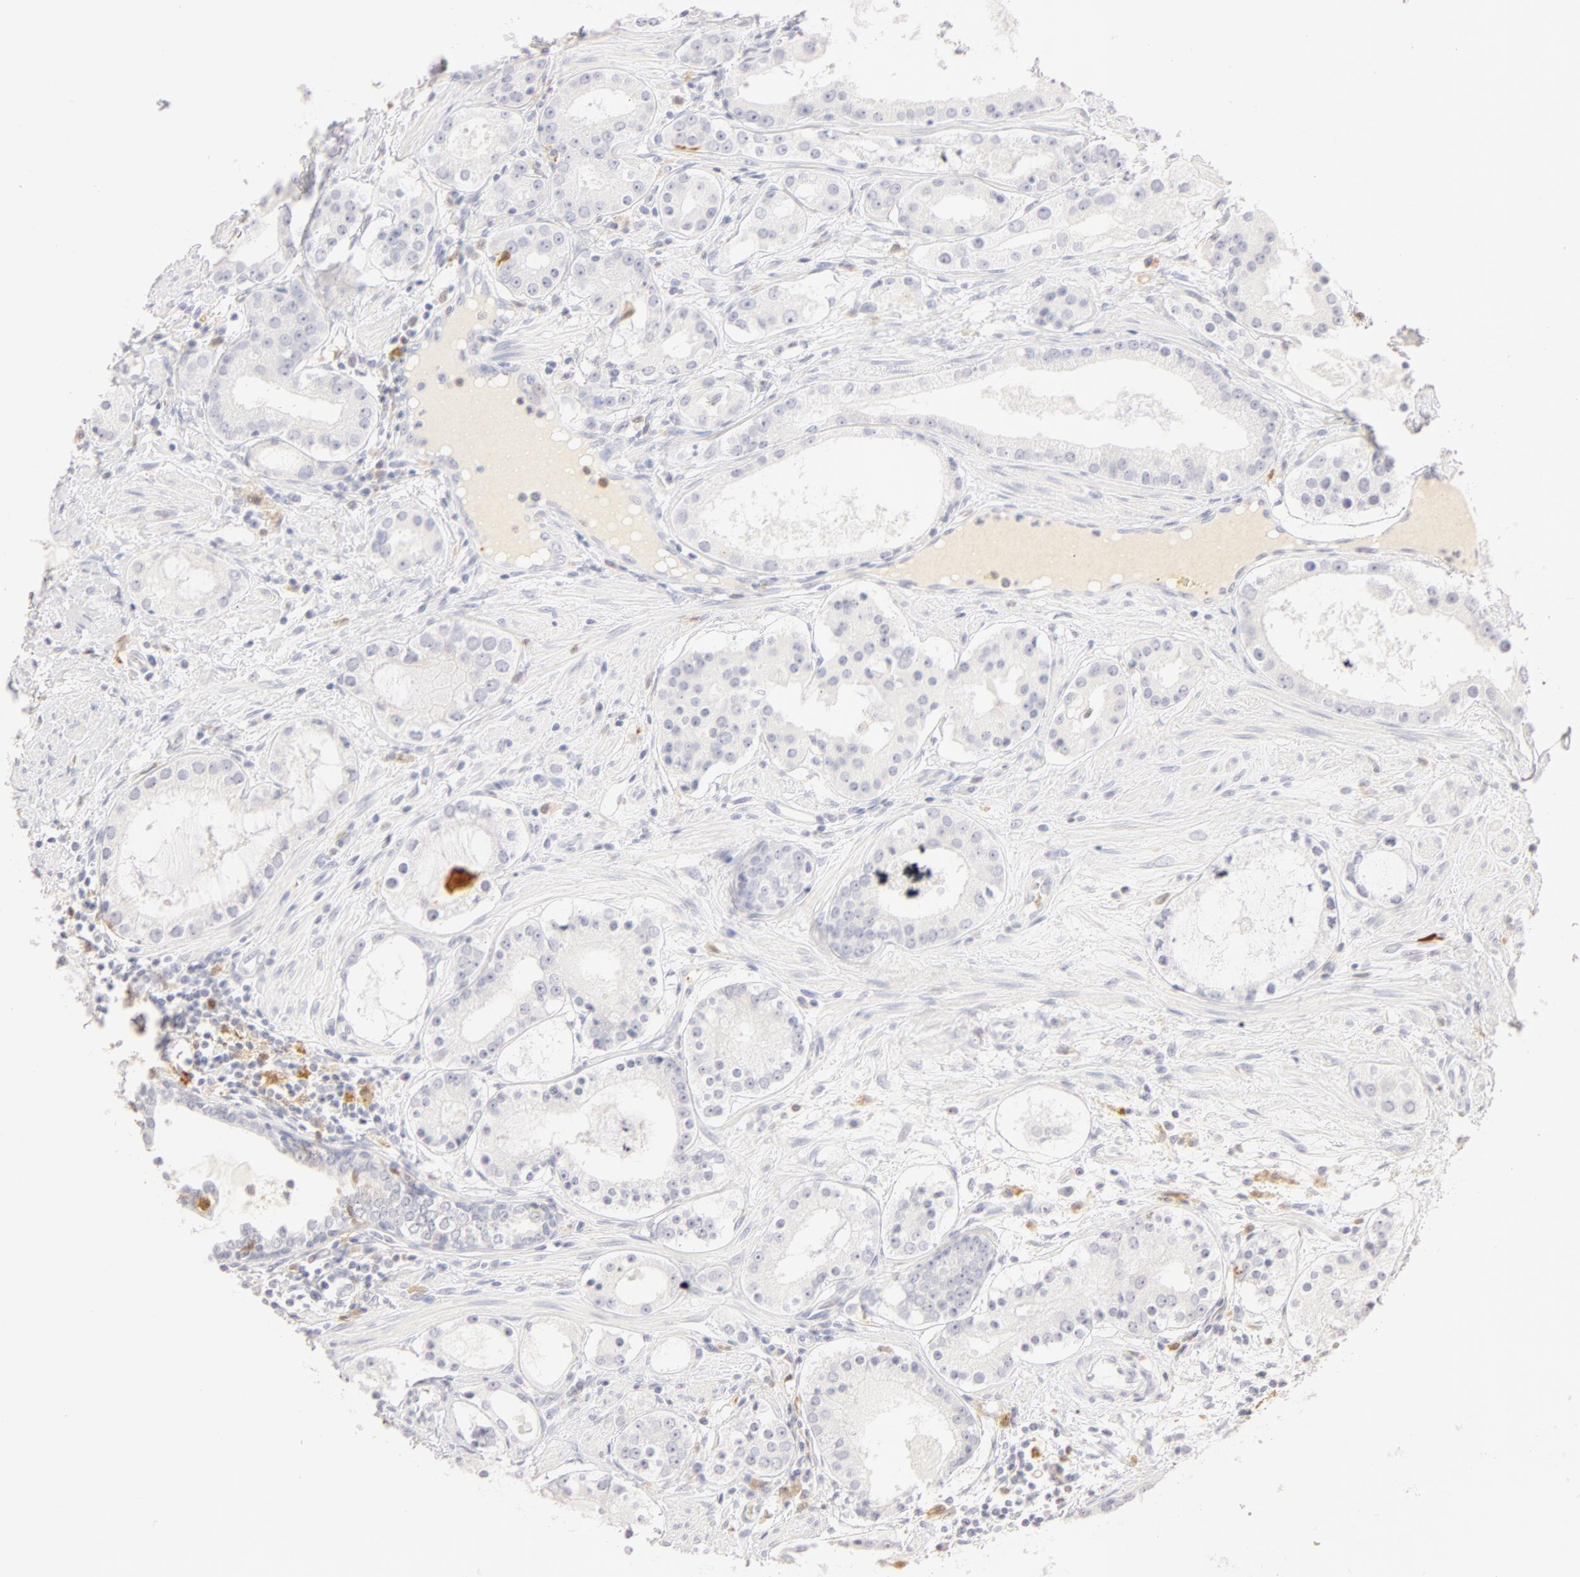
{"staining": {"intensity": "negative", "quantity": "none", "location": "none"}, "tissue": "prostate cancer", "cell_type": "Tumor cells", "image_type": "cancer", "snomed": [{"axis": "morphology", "description": "Adenocarcinoma, Medium grade"}, {"axis": "topography", "description": "Prostate"}], "caption": "Prostate cancer (adenocarcinoma (medium-grade)) was stained to show a protein in brown. There is no significant positivity in tumor cells.", "gene": "CA2", "patient": {"sex": "male", "age": 73}}